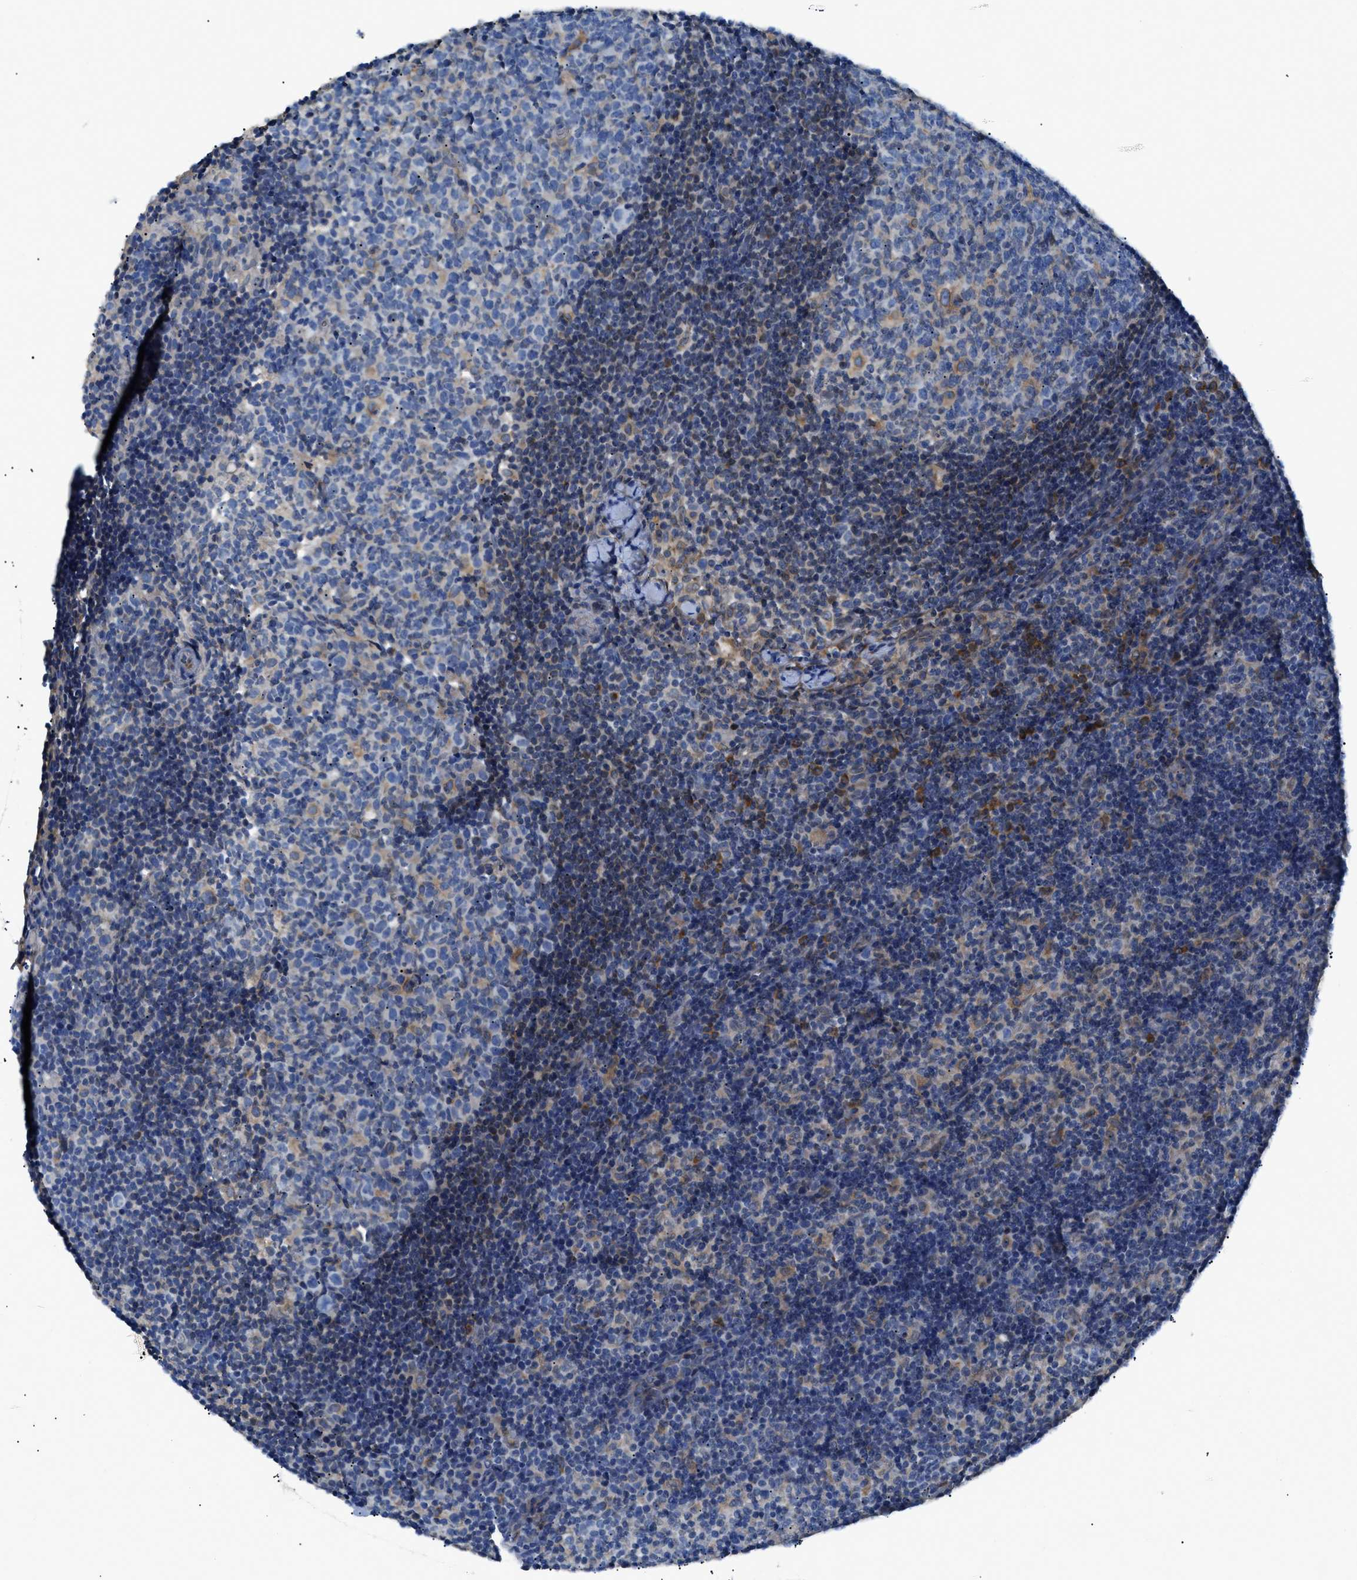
{"staining": {"intensity": "moderate", "quantity": "<25%", "location": "cytoplasmic/membranous"}, "tissue": "lymph node", "cell_type": "Germinal center cells", "image_type": "normal", "snomed": [{"axis": "morphology", "description": "Normal tissue, NOS"}, {"axis": "morphology", "description": "Inflammation, NOS"}, {"axis": "topography", "description": "Lymph node"}], "caption": "A low amount of moderate cytoplasmic/membranous expression is seen in about <25% of germinal center cells in normal lymph node.", "gene": "ZDHHC24", "patient": {"sex": "male", "age": 55}}